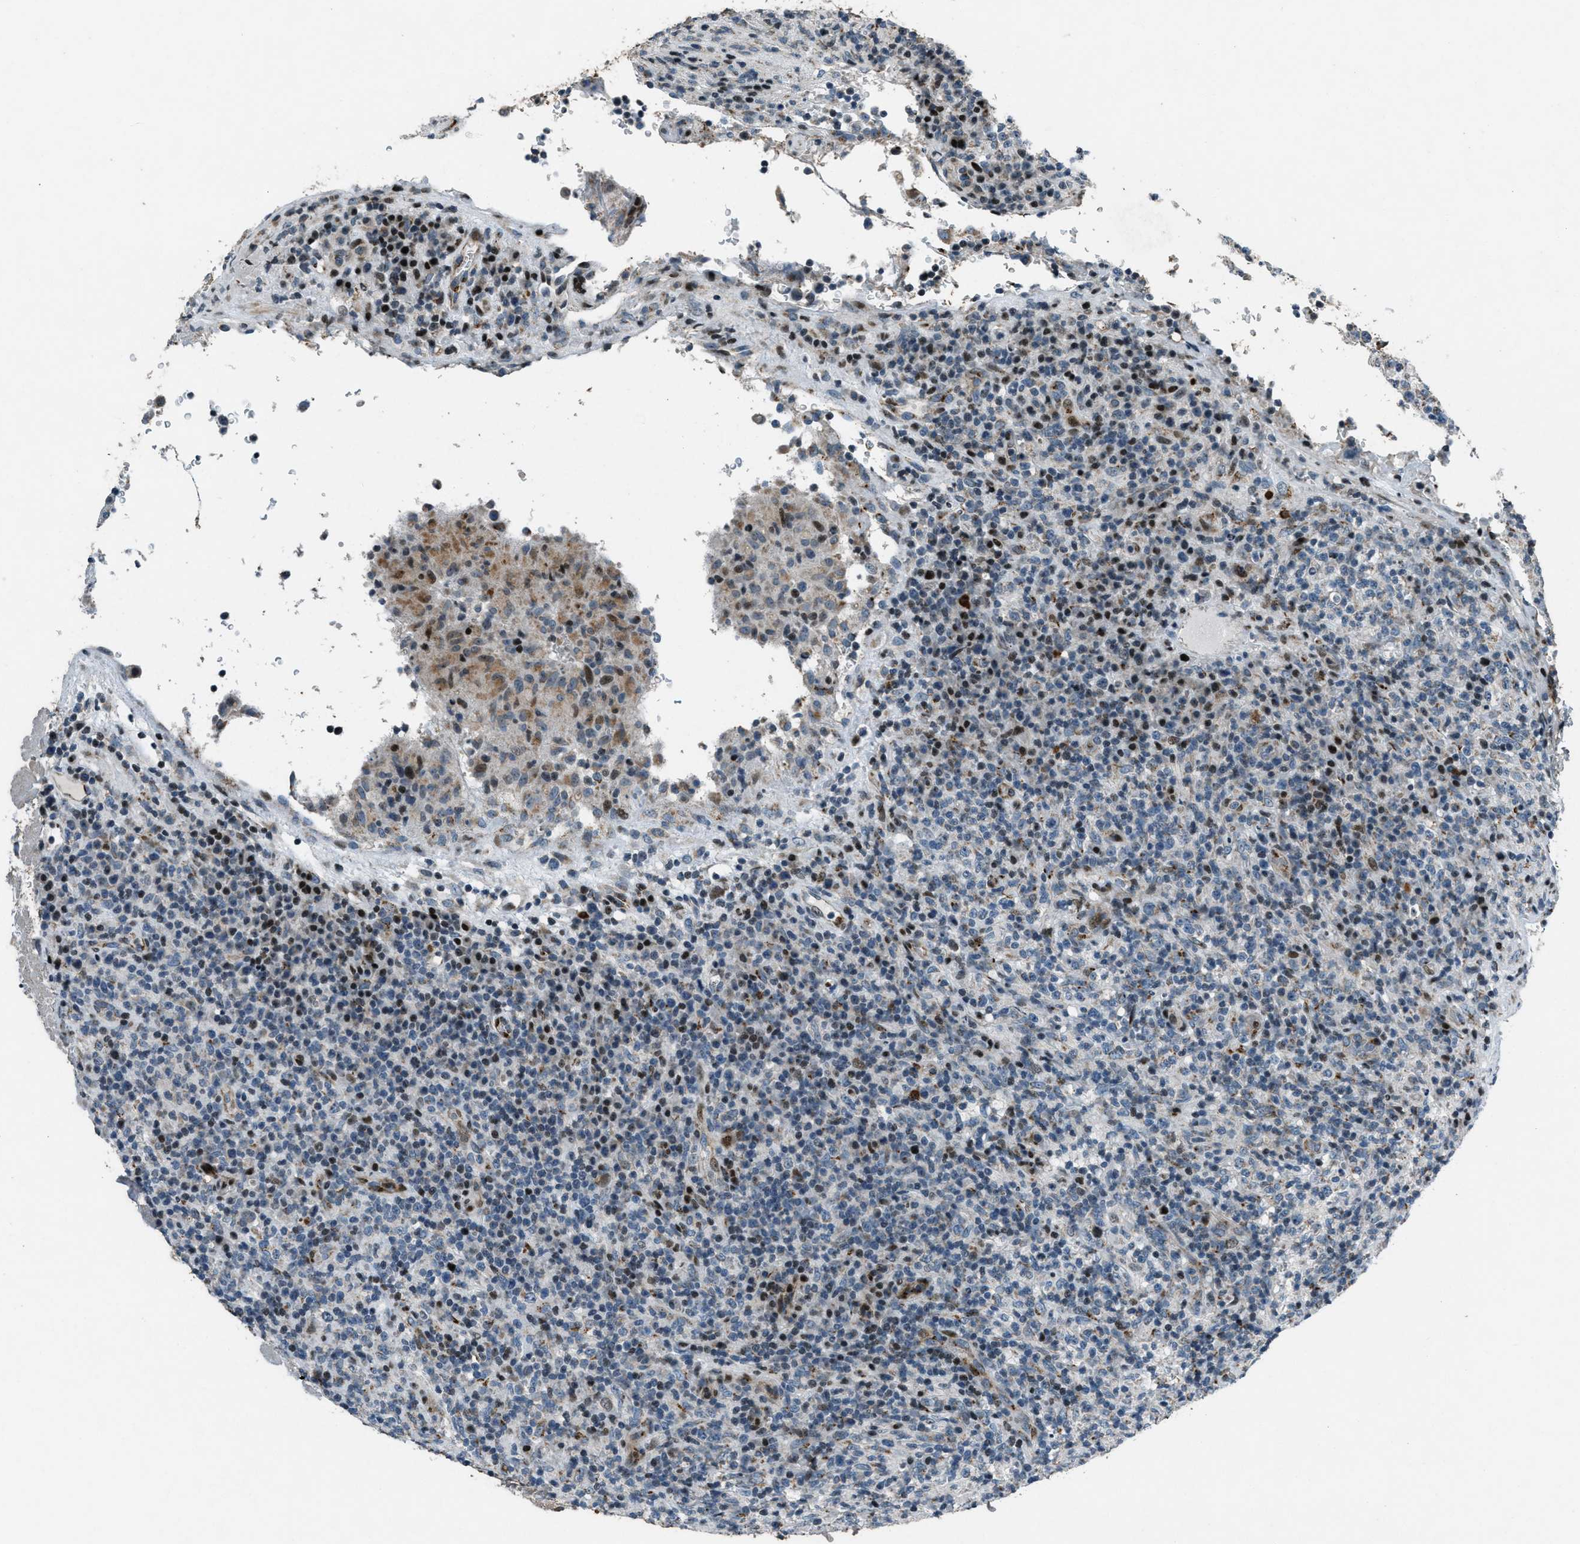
{"staining": {"intensity": "moderate", "quantity": "<25%", "location": "nuclear"}, "tissue": "lymphoma", "cell_type": "Tumor cells", "image_type": "cancer", "snomed": [{"axis": "morphology", "description": "Malignant lymphoma, non-Hodgkin's type, High grade"}, {"axis": "topography", "description": "Lymph node"}], "caption": "Malignant lymphoma, non-Hodgkin's type (high-grade) was stained to show a protein in brown. There is low levels of moderate nuclear positivity in approximately <25% of tumor cells. The staining was performed using DAB to visualize the protein expression in brown, while the nuclei were stained in blue with hematoxylin (Magnification: 20x).", "gene": "GPC6", "patient": {"sex": "female", "age": 76}}